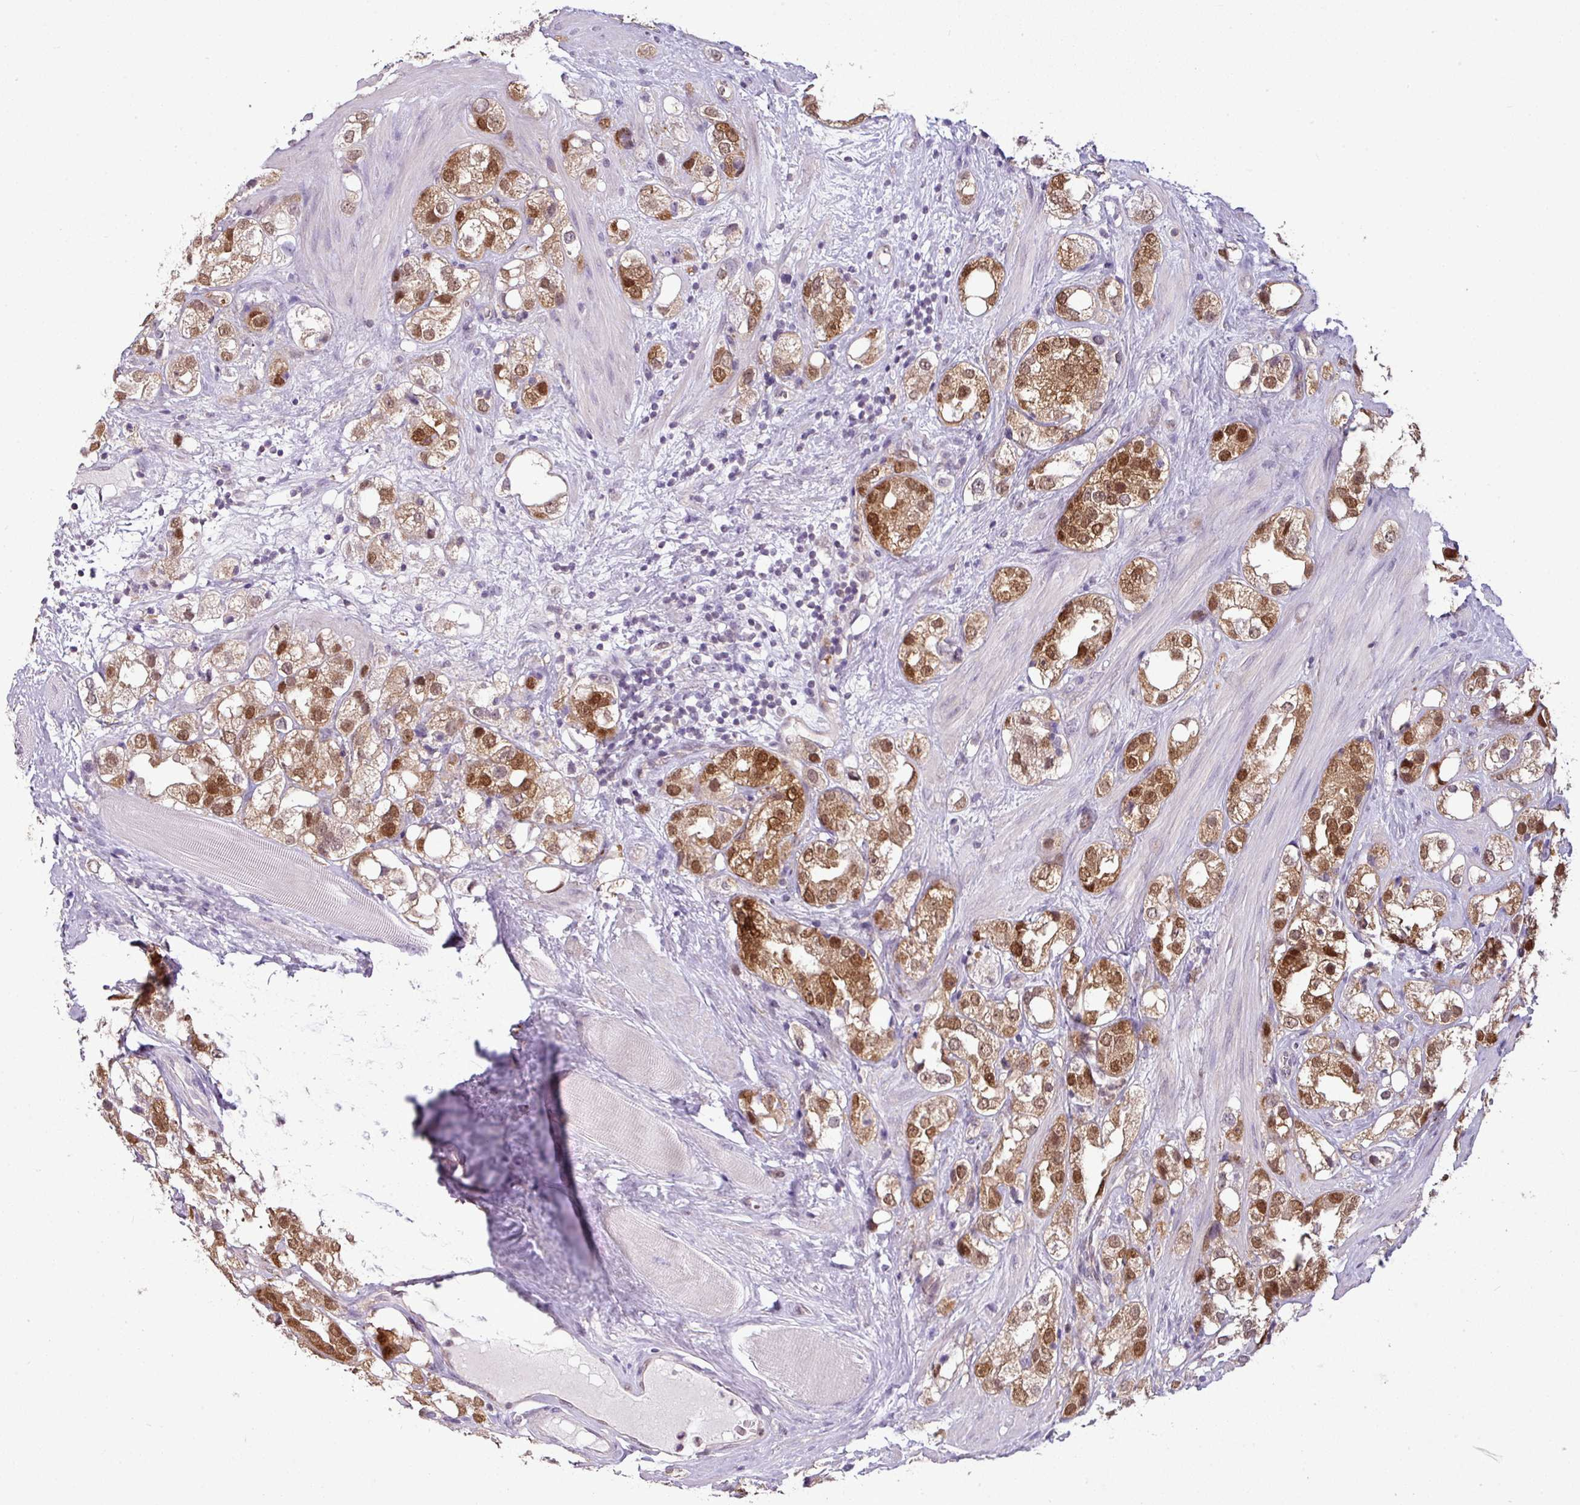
{"staining": {"intensity": "strong", "quantity": ">75%", "location": "cytoplasmic/membranous,nuclear"}, "tissue": "prostate cancer", "cell_type": "Tumor cells", "image_type": "cancer", "snomed": [{"axis": "morphology", "description": "Adenocarcinoma, NOS"}, {"axis": "topography", "description": "Prostate"}], "caption": "The micrograph displays a brown stain indicating the presence of a protein in the cytoplasmic/membranous and nuclear of tumor cells in adenocarcinoma (prostate).", "gene": "TTLL12", "patient": {"sex": "male", "age": 79}}